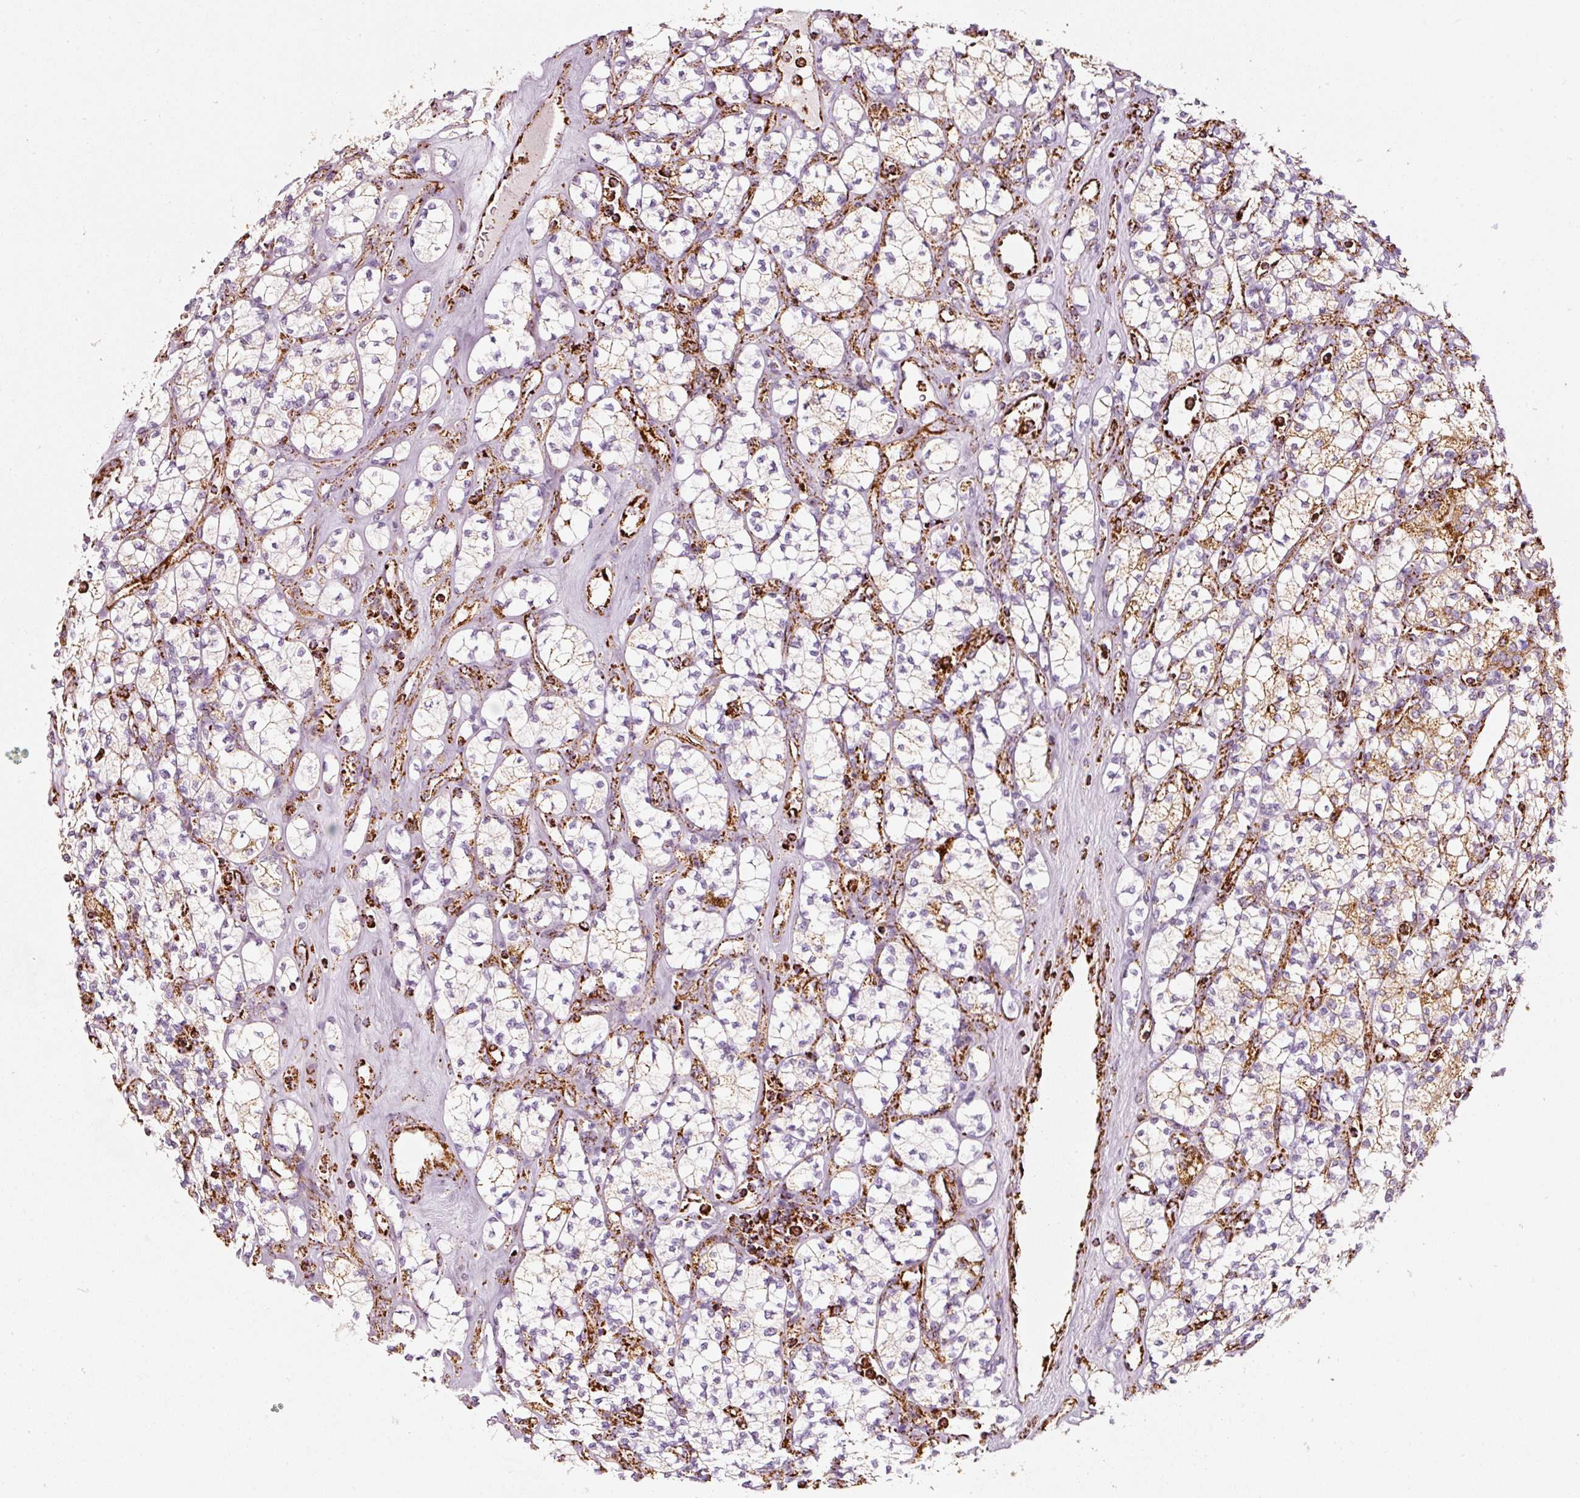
{"staining": {"intensity": "moderate", "quantity": "25%-75%", "location": "cytoplasmic/membranous"}, "tissue": "renal cancer", "cell_type": "Tumor cells", "image_type": "cancer", "snomed": [{"axis": "morphology", "description": "Adenocarcinoma, NOS"}, {"axis": "topography", "description": "Kidney"}], "caption": "This micrograph exhibits immunohistochemistry (IHC) staining of human renal adenocarcinoma, with medium moderate cytoplasmic/membranous staining in about 25%-75% of tumor cells.", "gene": "MT-CO2", "patient": {"sex": "male", "age": 77}}